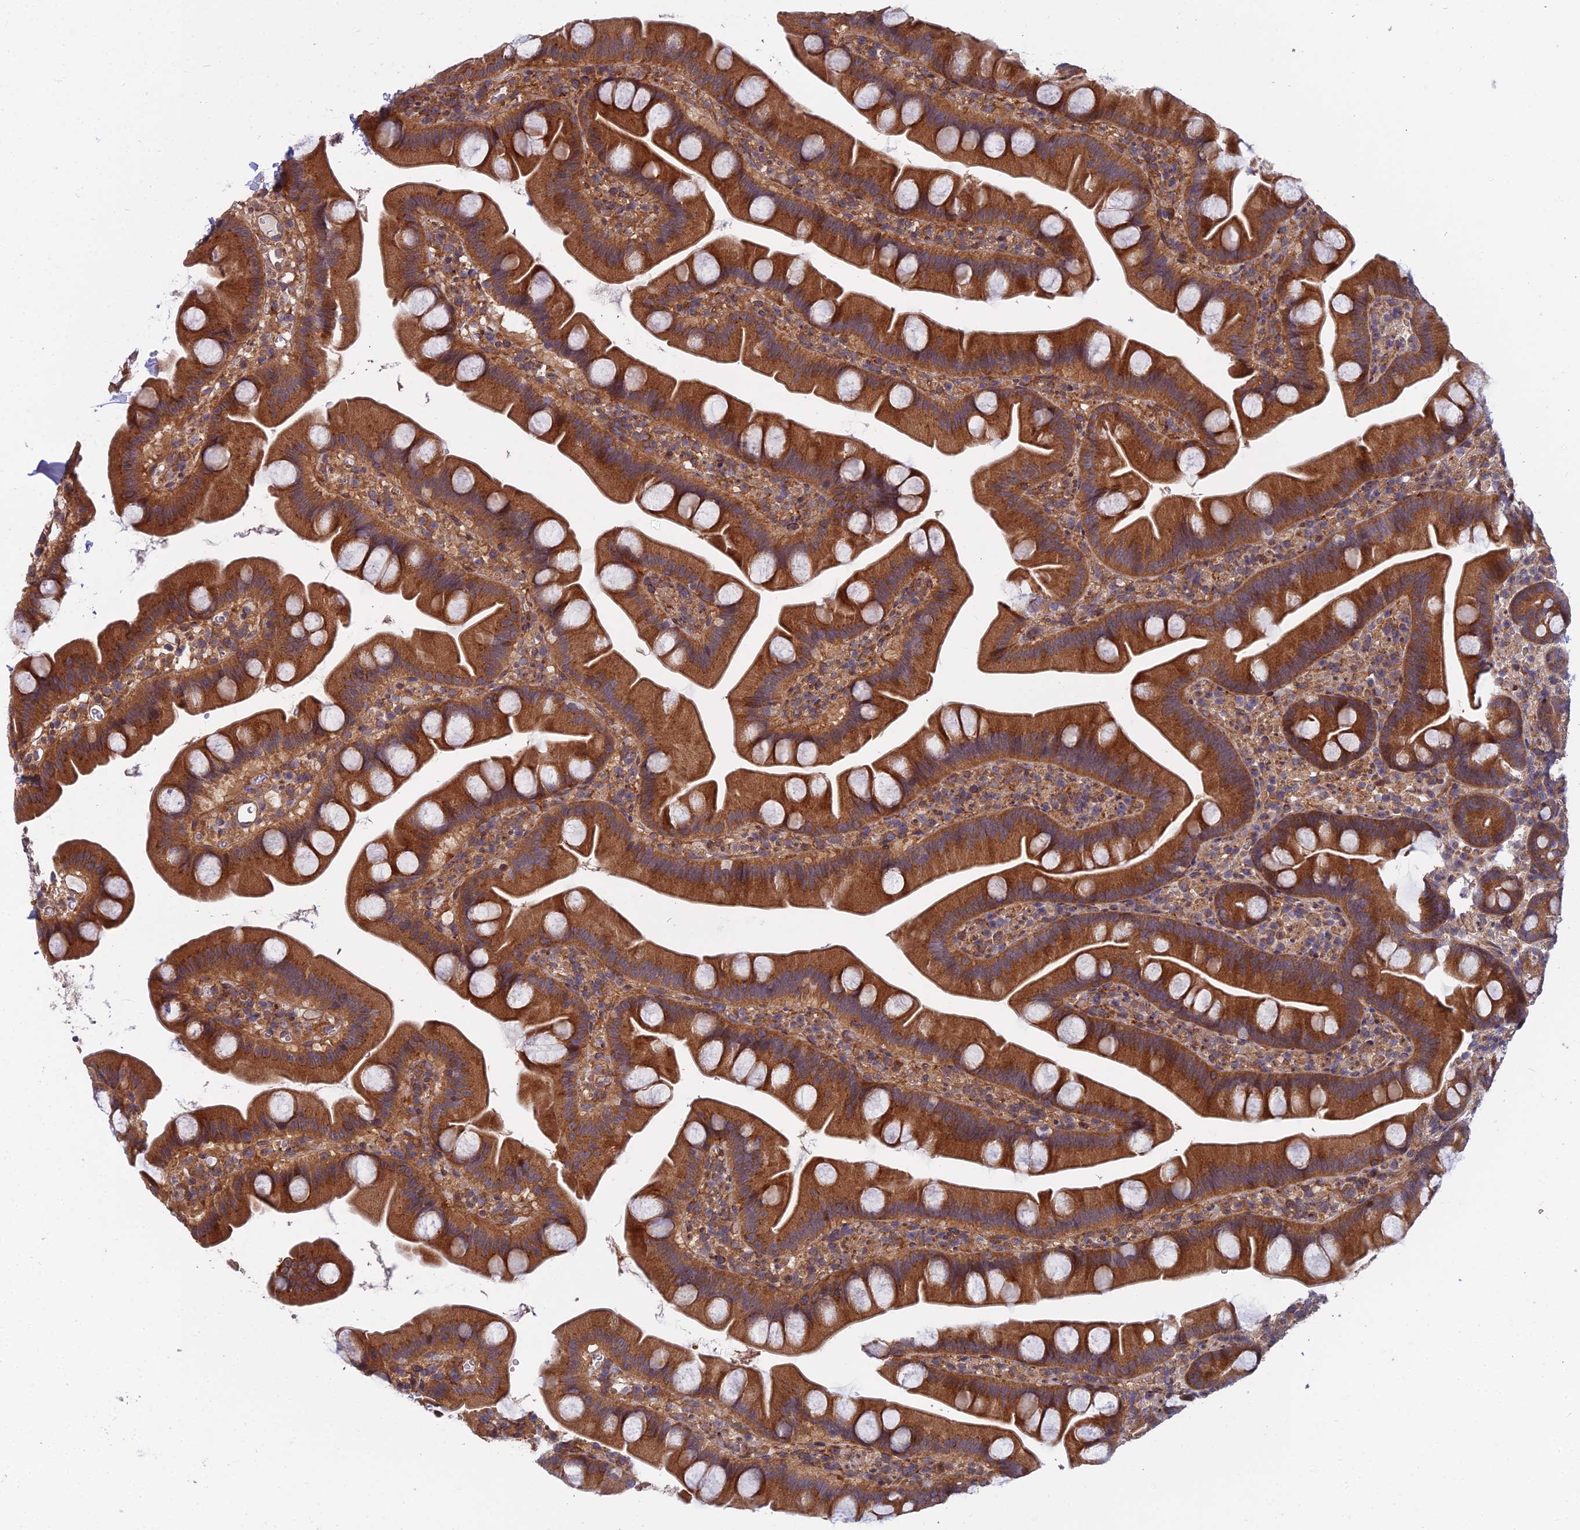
{"staining": {"intensity": "strong", "quantity": ">75%", "location": "cytoplasmic/membranous,nuclear"}, "tissue": "small intestine", "cell_type": "Glandular cells", "image_type": "normal", "snomed": [{"axis": "morphology", "description": "Normal tissue, NOS"}, {"axis": "topography", "description": "Small intestine"}], "caption": "Small intestine was stained to show a protein in brown. There is high levels of strong cytoplasmic/membranous,nuclear staining in approximately >75% of glandular cells.", "gene": "COMMD2", "patient": {"sex": "female", "age": 68}}